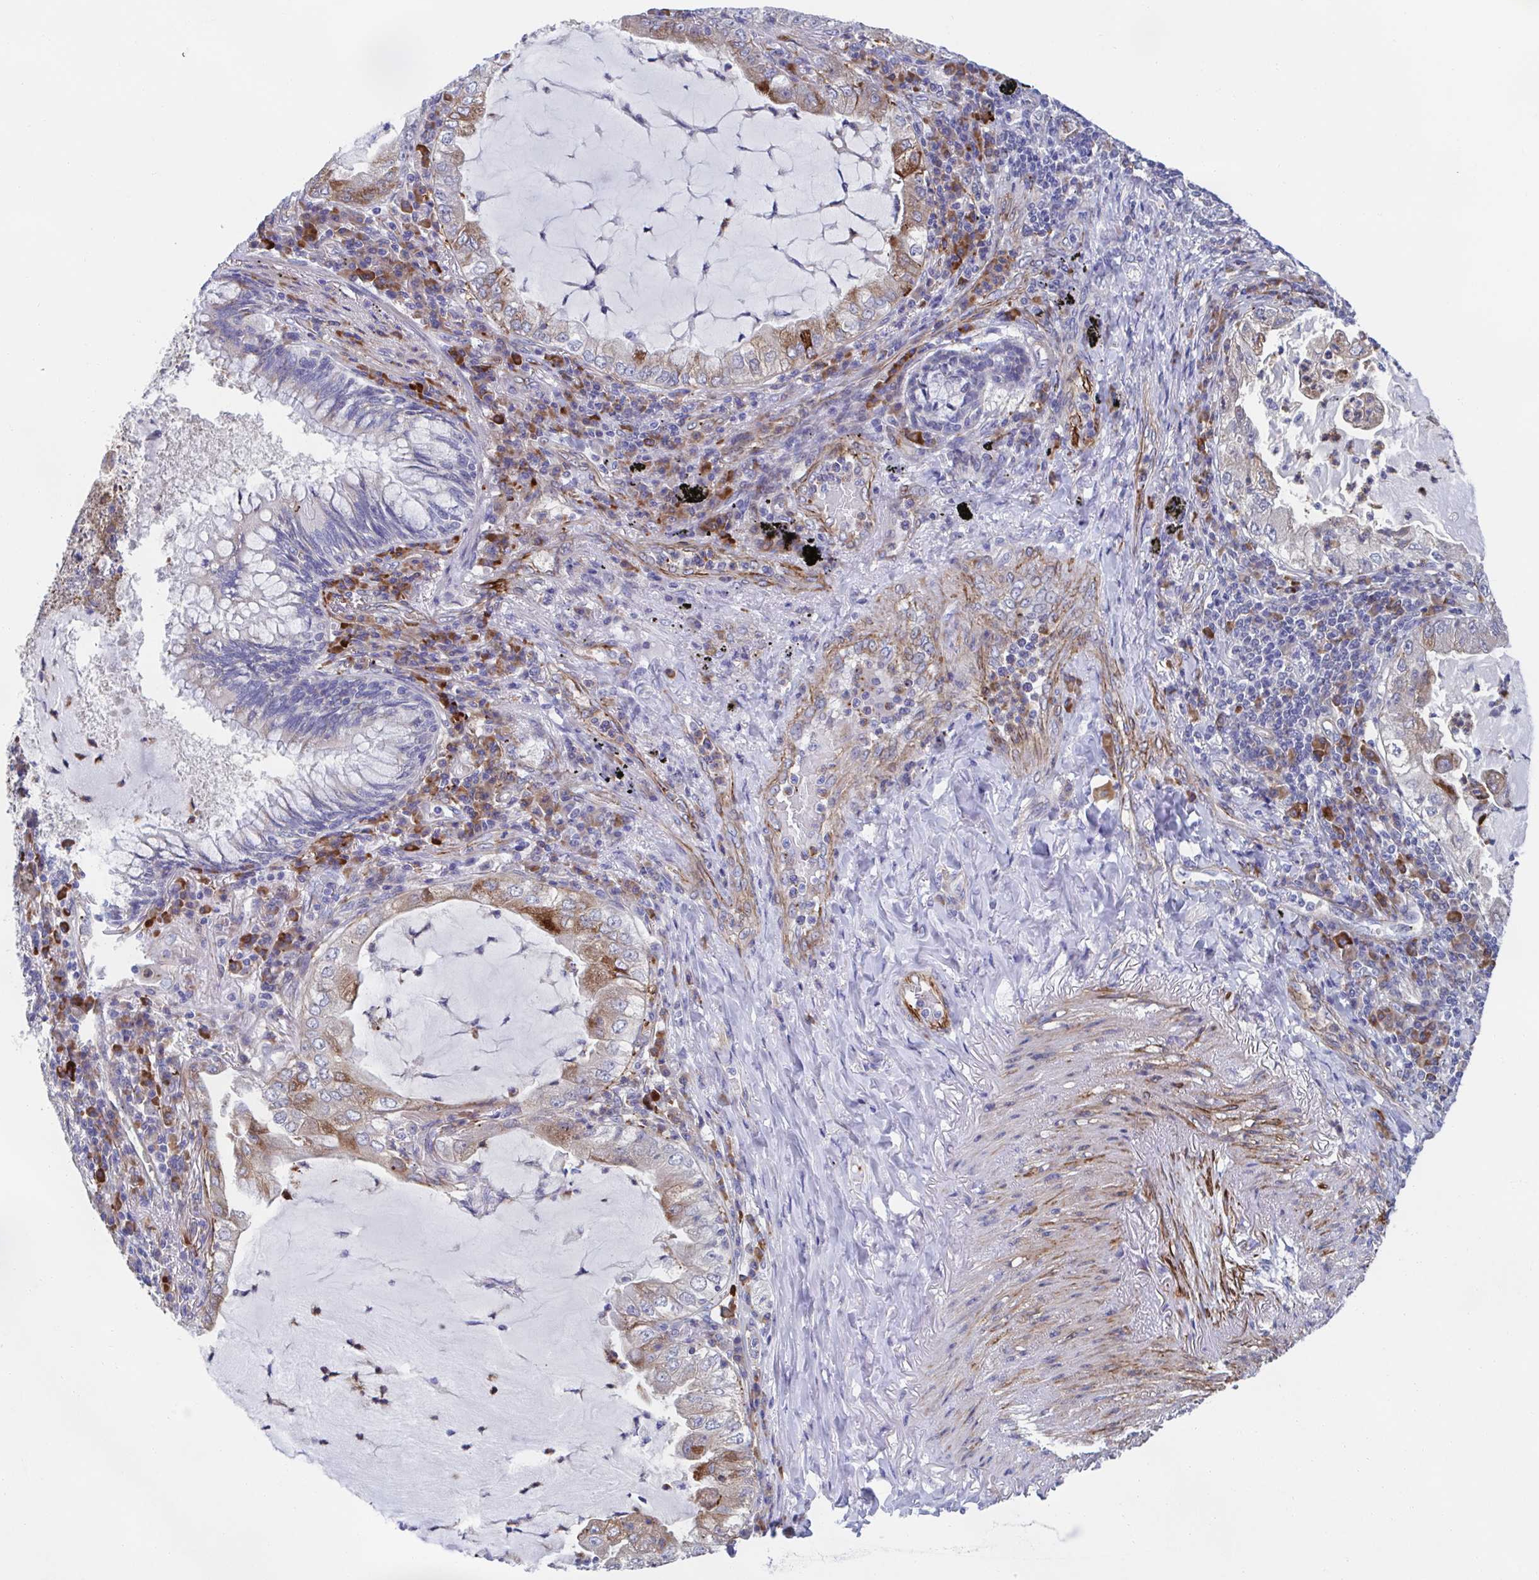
{"staining": {"intensity": "moderate", "quantity": "<25%", "location": "cytoplasmic/membranous"}, "tissue": "lung cancer", "cell_type": "Tumor cells", "image_type": "cancer", "snomed": [{"axis": "morphology", "description": "Adenocarcinoma, NOS"}, {"axis": "topography", "description": "Lung"}], "caption": "Immunohistochemistry (IHC) of human lung adenocarcinoma reveals low levels of moderate cytoplasmic/membranous expression in approximately <25% of tumor cells. (DAB (3,3'-diaminobenzidine) IHC, brown staining for protein, blue staining for nuclei).", "gene": "KLC3", "patient": {"sex": "female", "age": 73}}